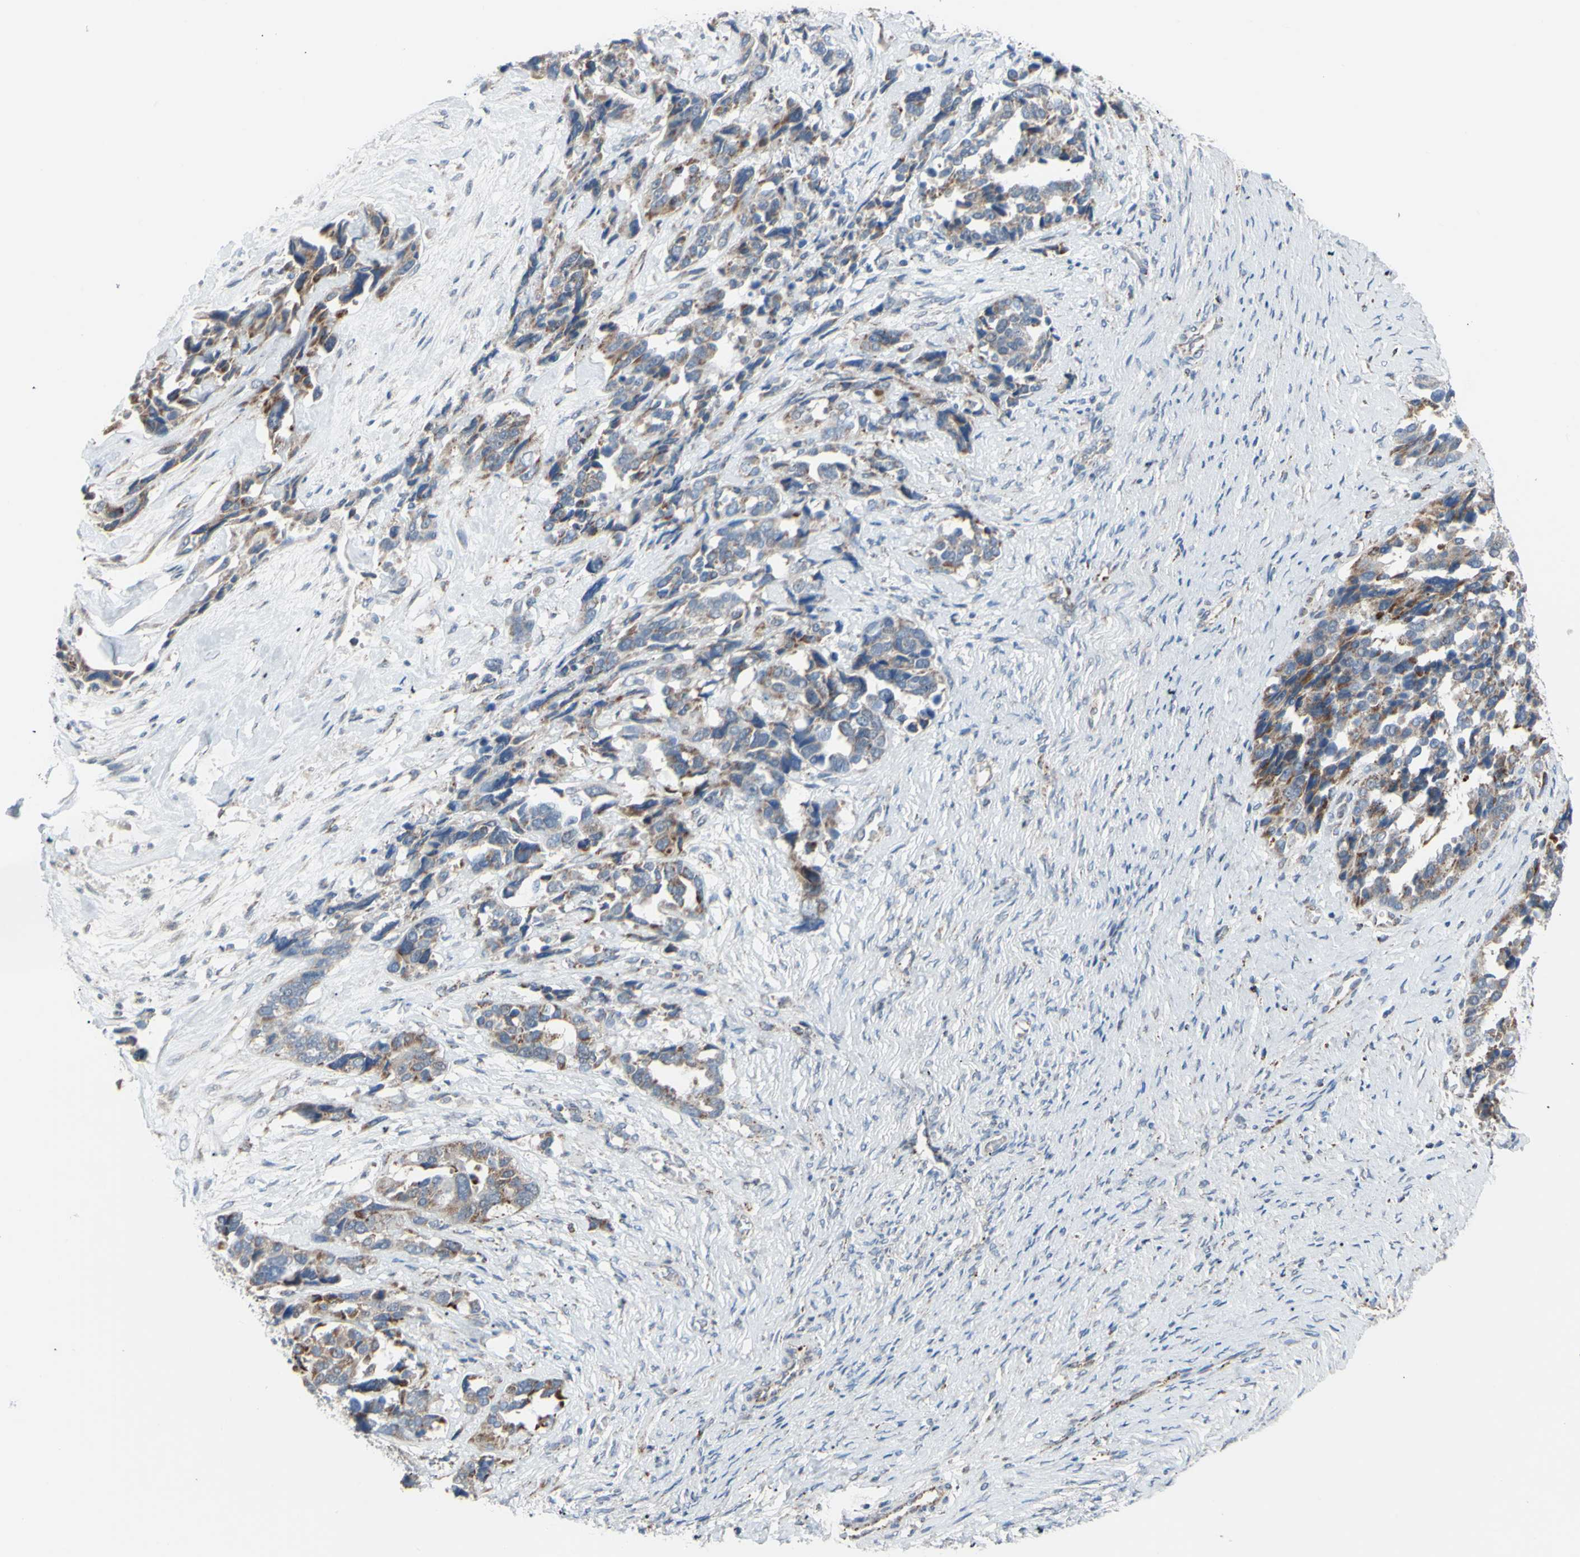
{"staining": {"intensity": "weak", "quantity": "25%-75%", "location": "cytoplasmic/membranous"}, "tissue": "ovarian cancer", "cell_type": "Tumor cells", "image_type": "cancer", "snomed": [{"axis": "morphology", "description": "Cystadenocarcinoma, serous, NOS"}, {"axis": "topography", "description": "Ovary"}], "caption": "Protein analysis of ovarian cancer tissue demonstrates weak cytoplasmic/membranous expression in about 25%-75% of tumor cells.", "gene": "GLT8D1", "patient": {"sex": "female", "age": 44}}